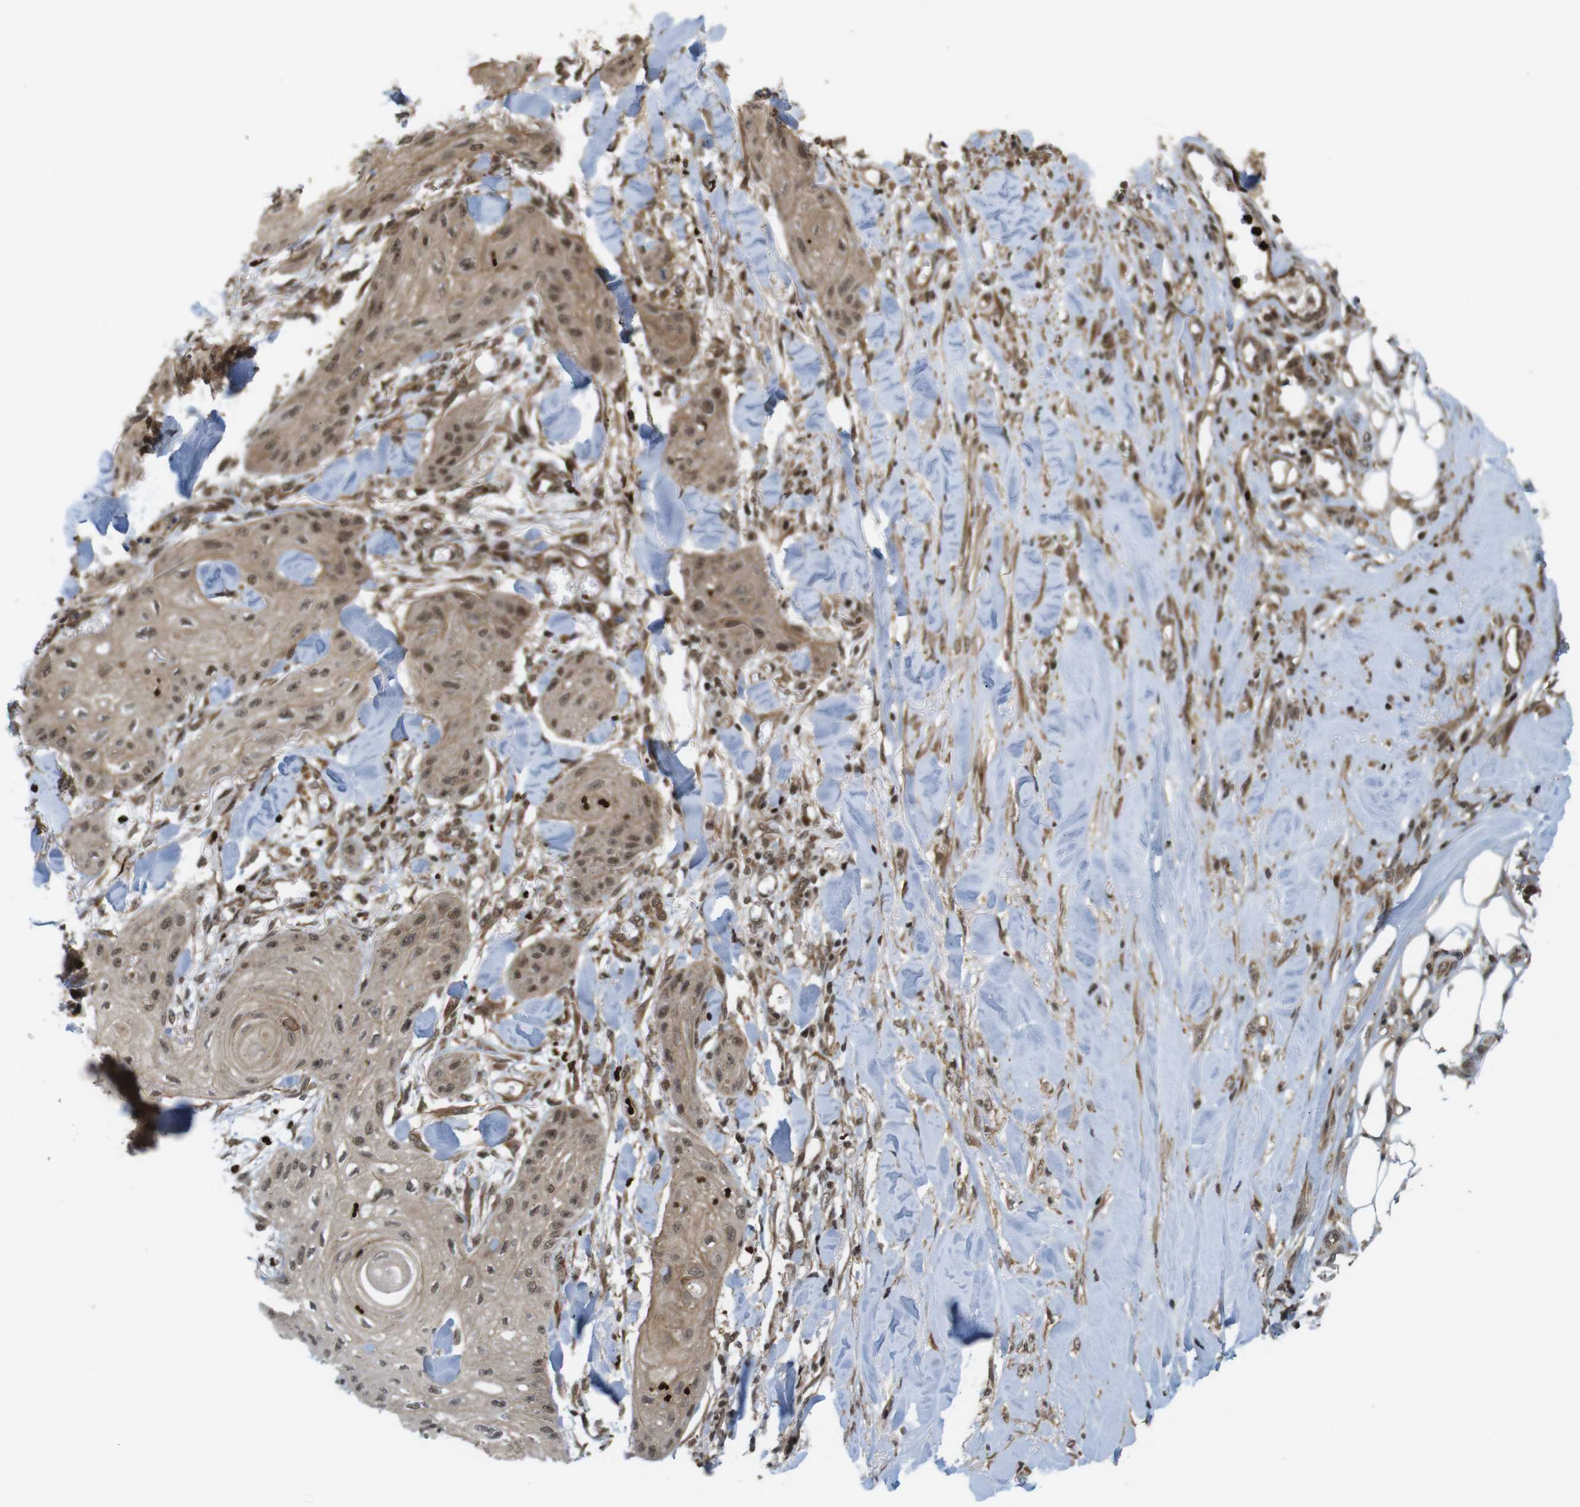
{"staining": {"intensity": "moderate", "quantity": ">75%", "location": "cytoplasmic/membranous,nuclear"}, "tissue": "skin cancer", "cell_type": "Tumor cells", "image_type": "cancer", "snomed": [{"axis": "morphology", "description": "Squamous cell carcinoma, NOS"}, {"axis": "topography", "description": "Skin"}], "caption": "Immunohistochemistry of human squamous cell carcinoma (skin) shows medium levels of moderate cytoplasmic/membranous and nuclear positivity in about >75% of tumor cells. (DAB = brown stain, brightfield microscopy at high magnification).", "gene": "SP2", "patient": {"sex": "male", "age": 74}}